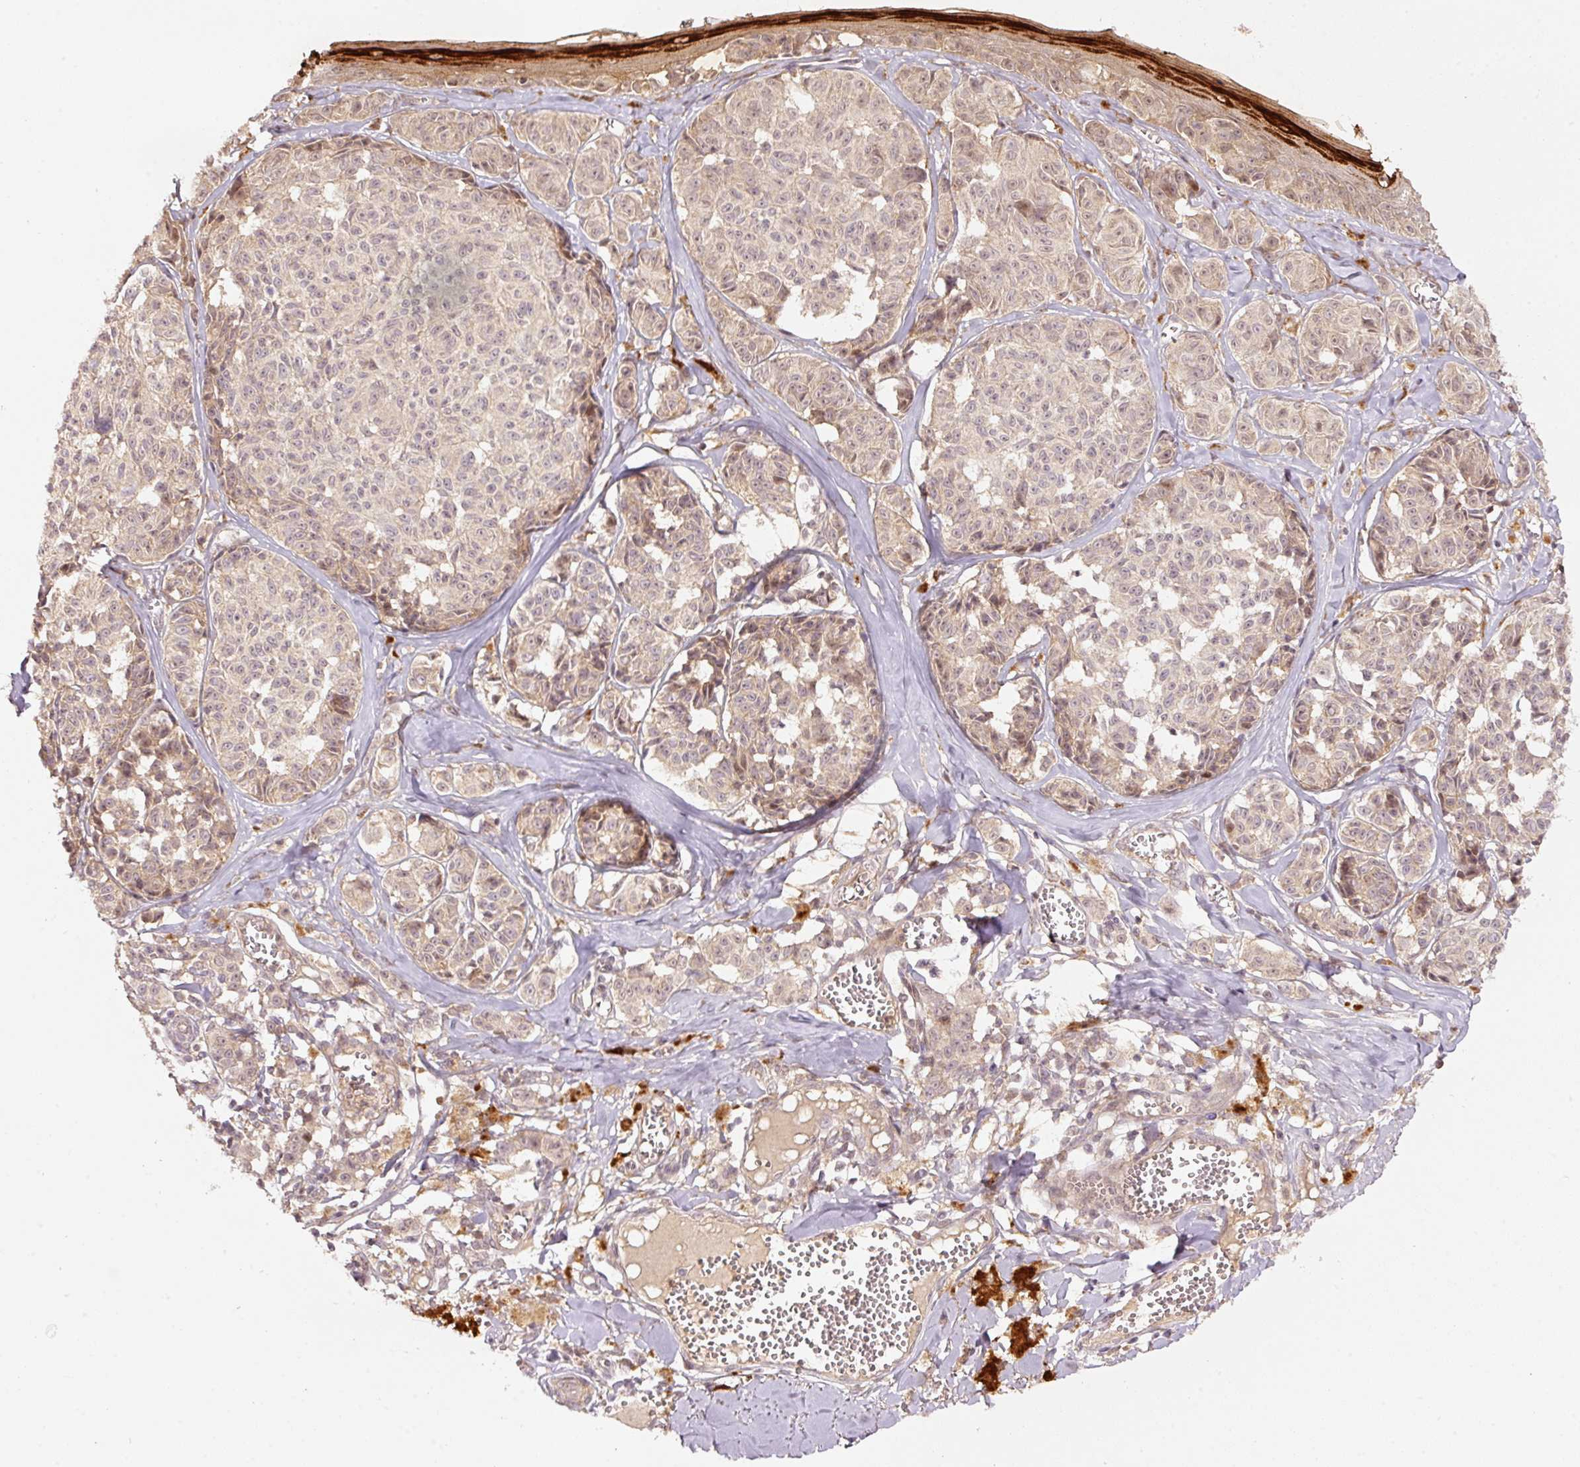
{"staining": {"intensity": "weak", "quantity": ">75%", "location": "nuclear"}, "tissue": "melanoma", "cell_type": "Tumor cells", "image_type": "cancer", "snomed": [{"axis": "morphology", "description": "Malignant melanoma, NOS"}, {"axis": "topography", "description": "Skin"}], "caption": "Human melanoma stained with a brown dye demonstrates weak nuclear positive expression in about >75% of tumor cells.", "gene": "PCDHB1", "patient": {"sex": "female", "age": 43}}